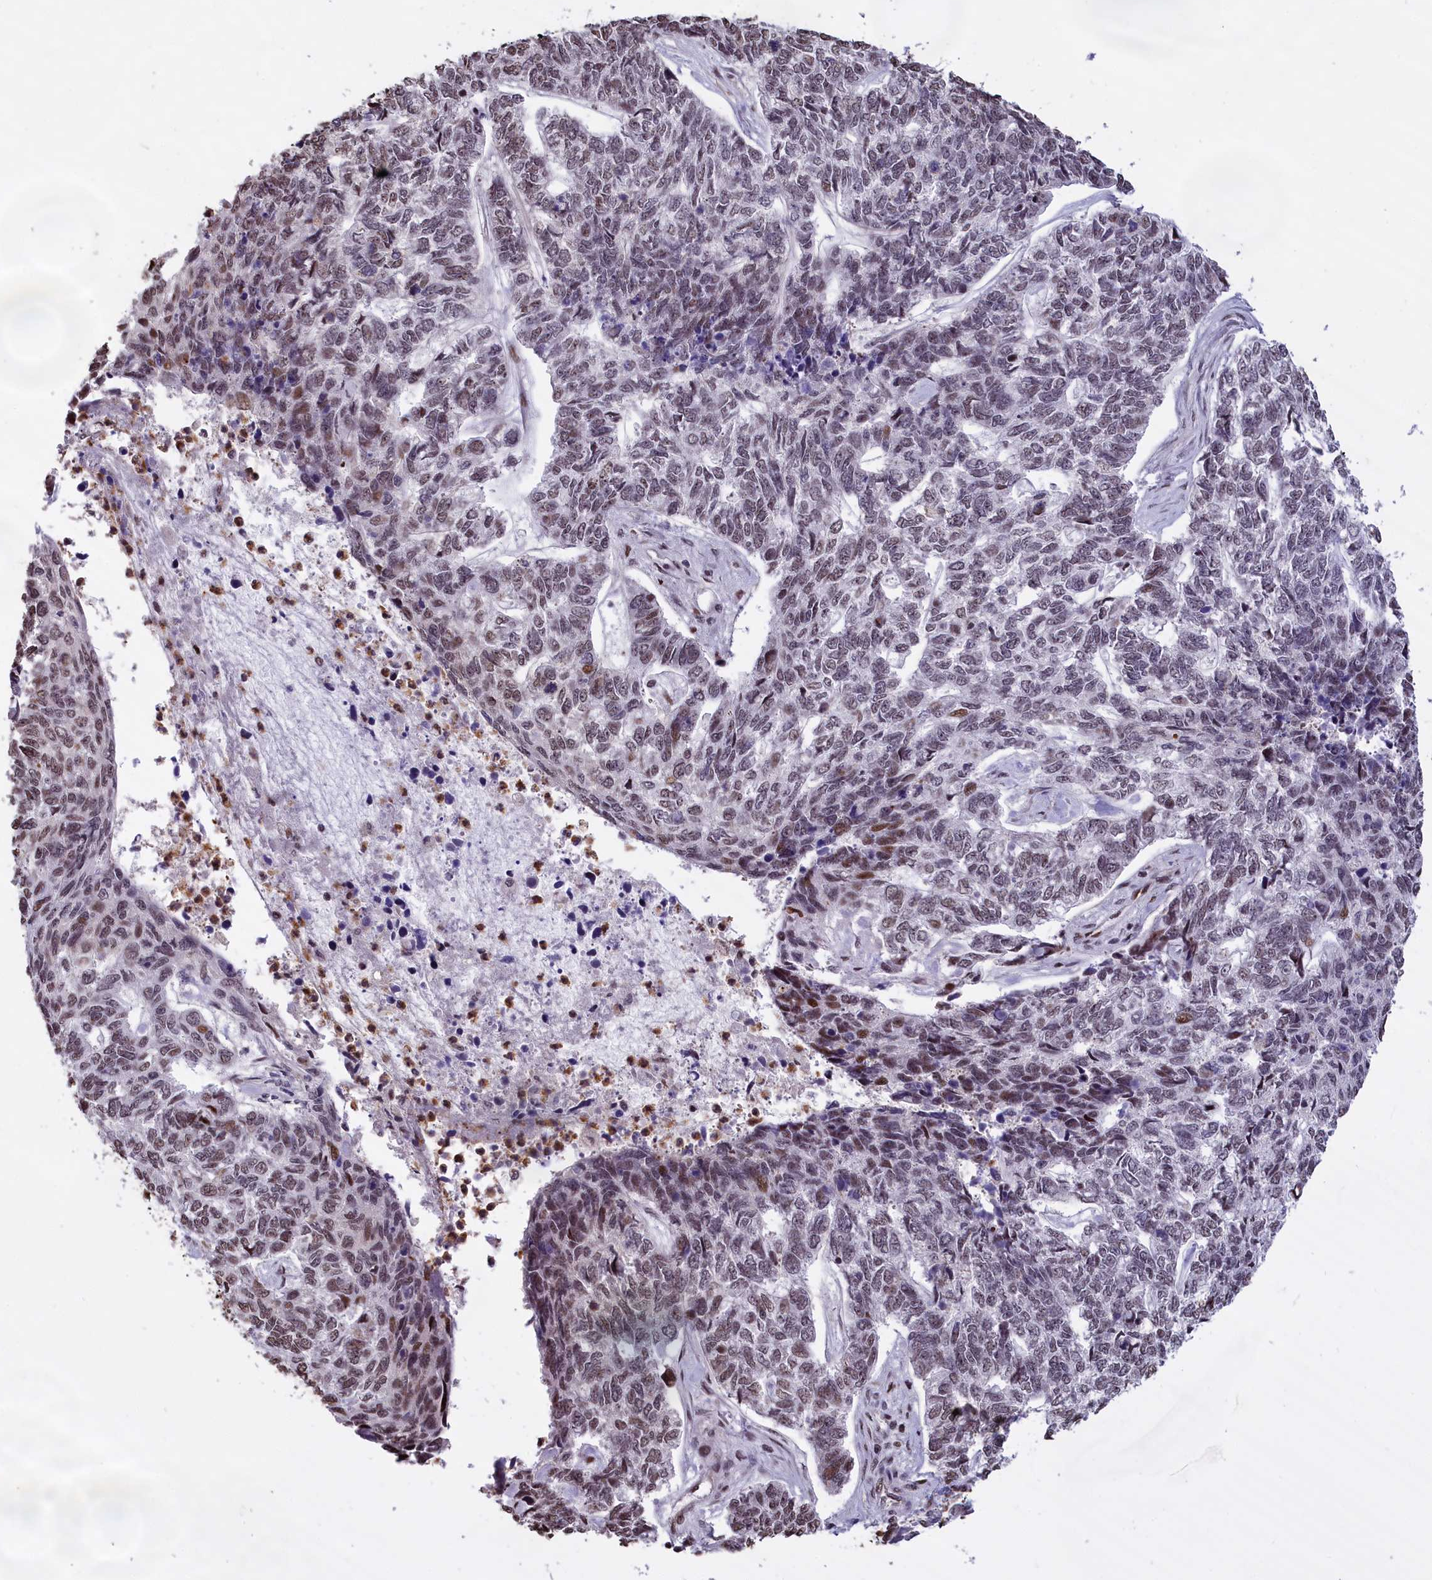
{"staining": {"intensity": "moderate", "quantity": "25%-75%", "location": "nuclear"}, "tissue": "skin cancer", "cell_type": "Tumor cells", "image_type": "cancer", "snomed": [{"axis": "morphology", "description": "Basal cell carcinoma"}, {"axis": "topography", "description": "Skin"}], "caption": "Skin cancer stained with a brown dye reveals moderate nuclear positive expression in approximately 25%-75% of tumor cells.", "gene": "RELB", "patient": {"sex": "female", "age": 65}}